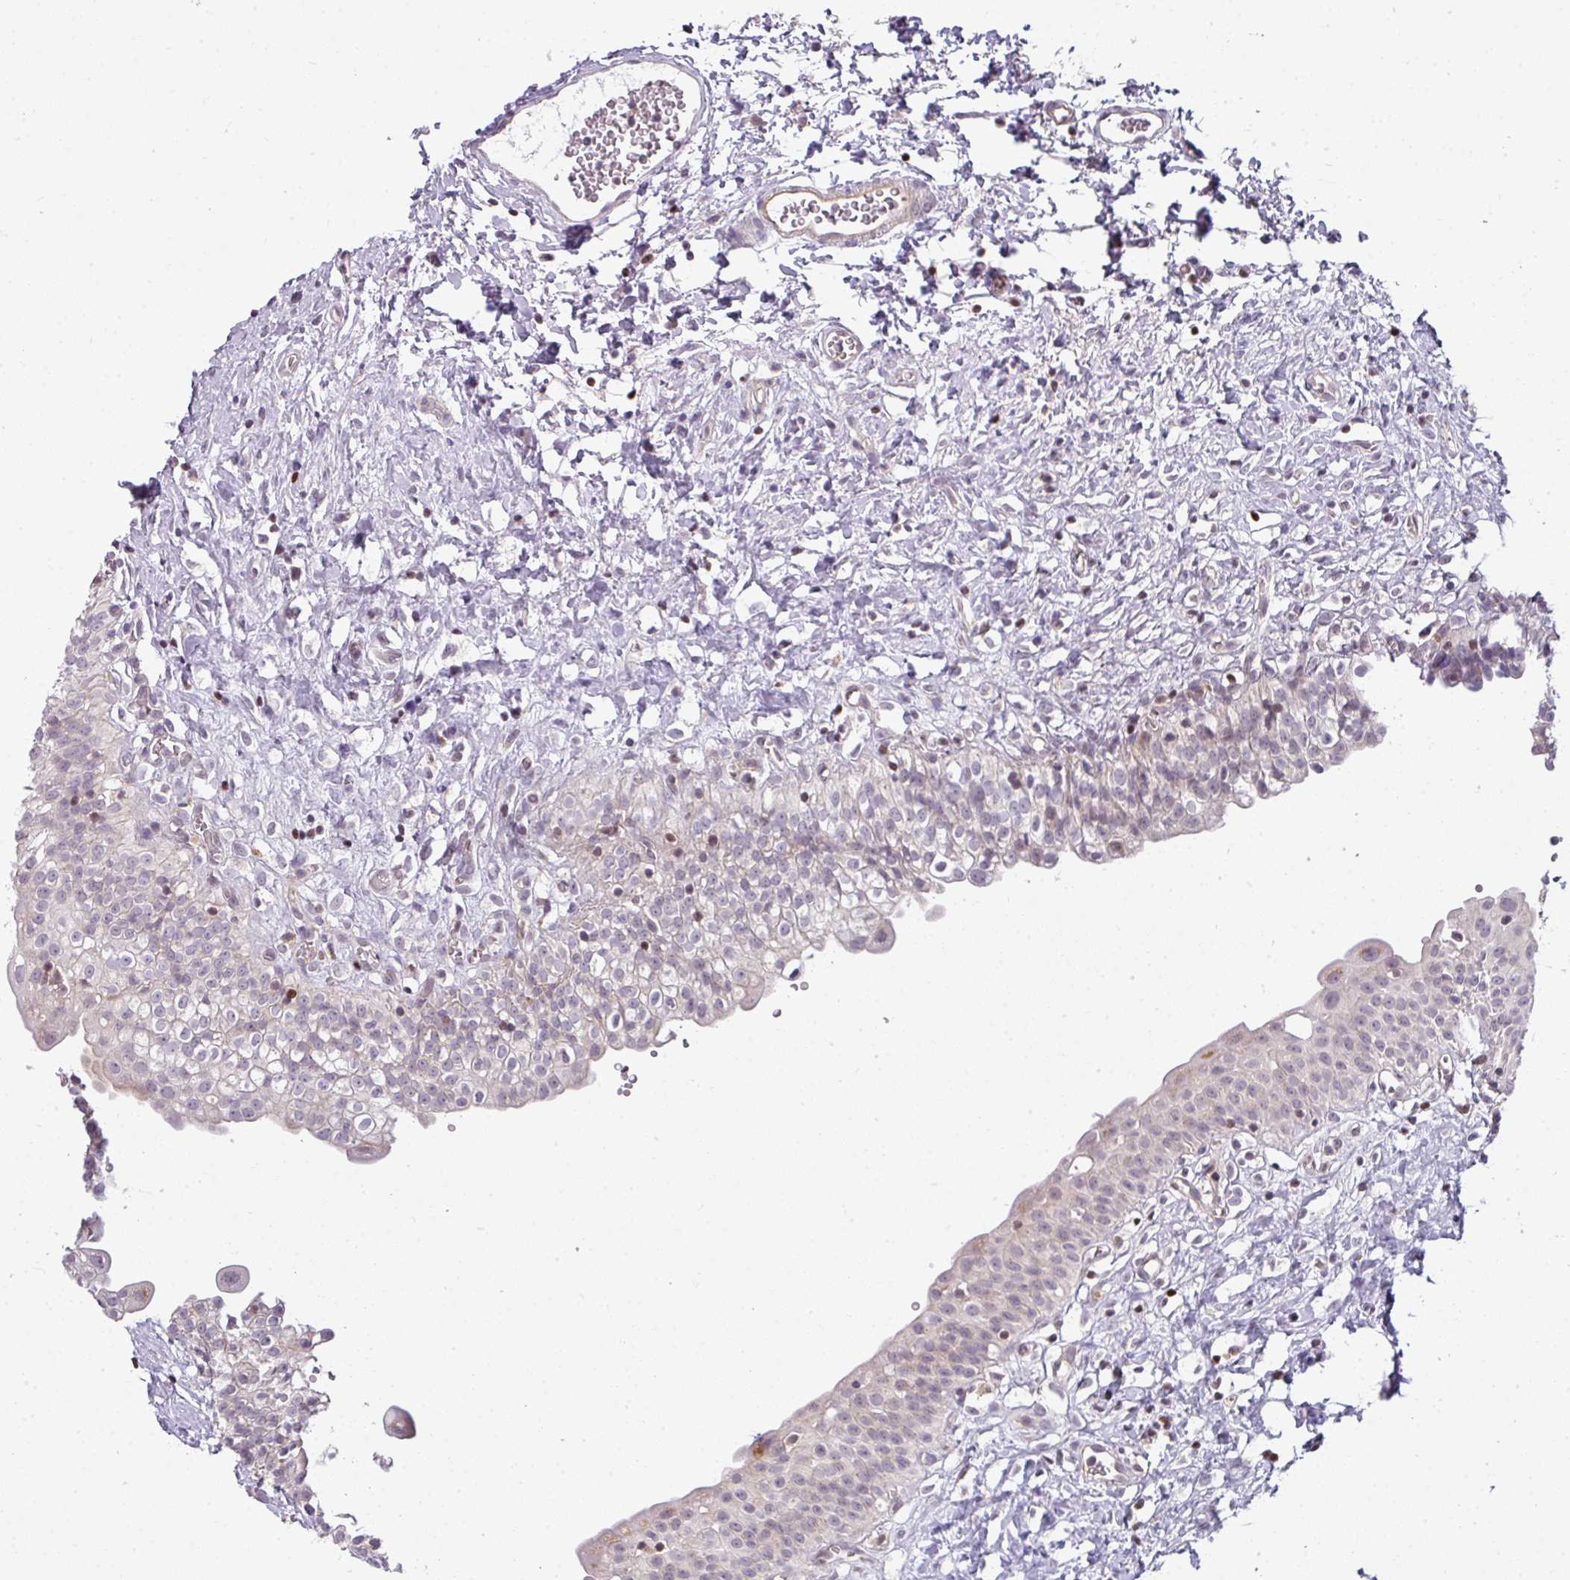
{"staining": {"intensity": "weak", "quantity": "<25%", "location": "cytoplasmic/membranous"}, "tissue": "urinary bladder", "cell_type": "Urothelial cells", "image_type": "normal", "snomed": [{"axis": "morphology", "description": "Normal tissue, NOS"}, {"axis": "topography", "description": "Urinary bladder"}], "caption": "This is a photomicrograph of immunohistochemistry staining of normal urinary bladder, which shows no staining in urothelial cells. (DAB IHC with hematoxylin counter stain).", "gene": "STAT5A", "patient": {"sex": "male", "age": 51}}